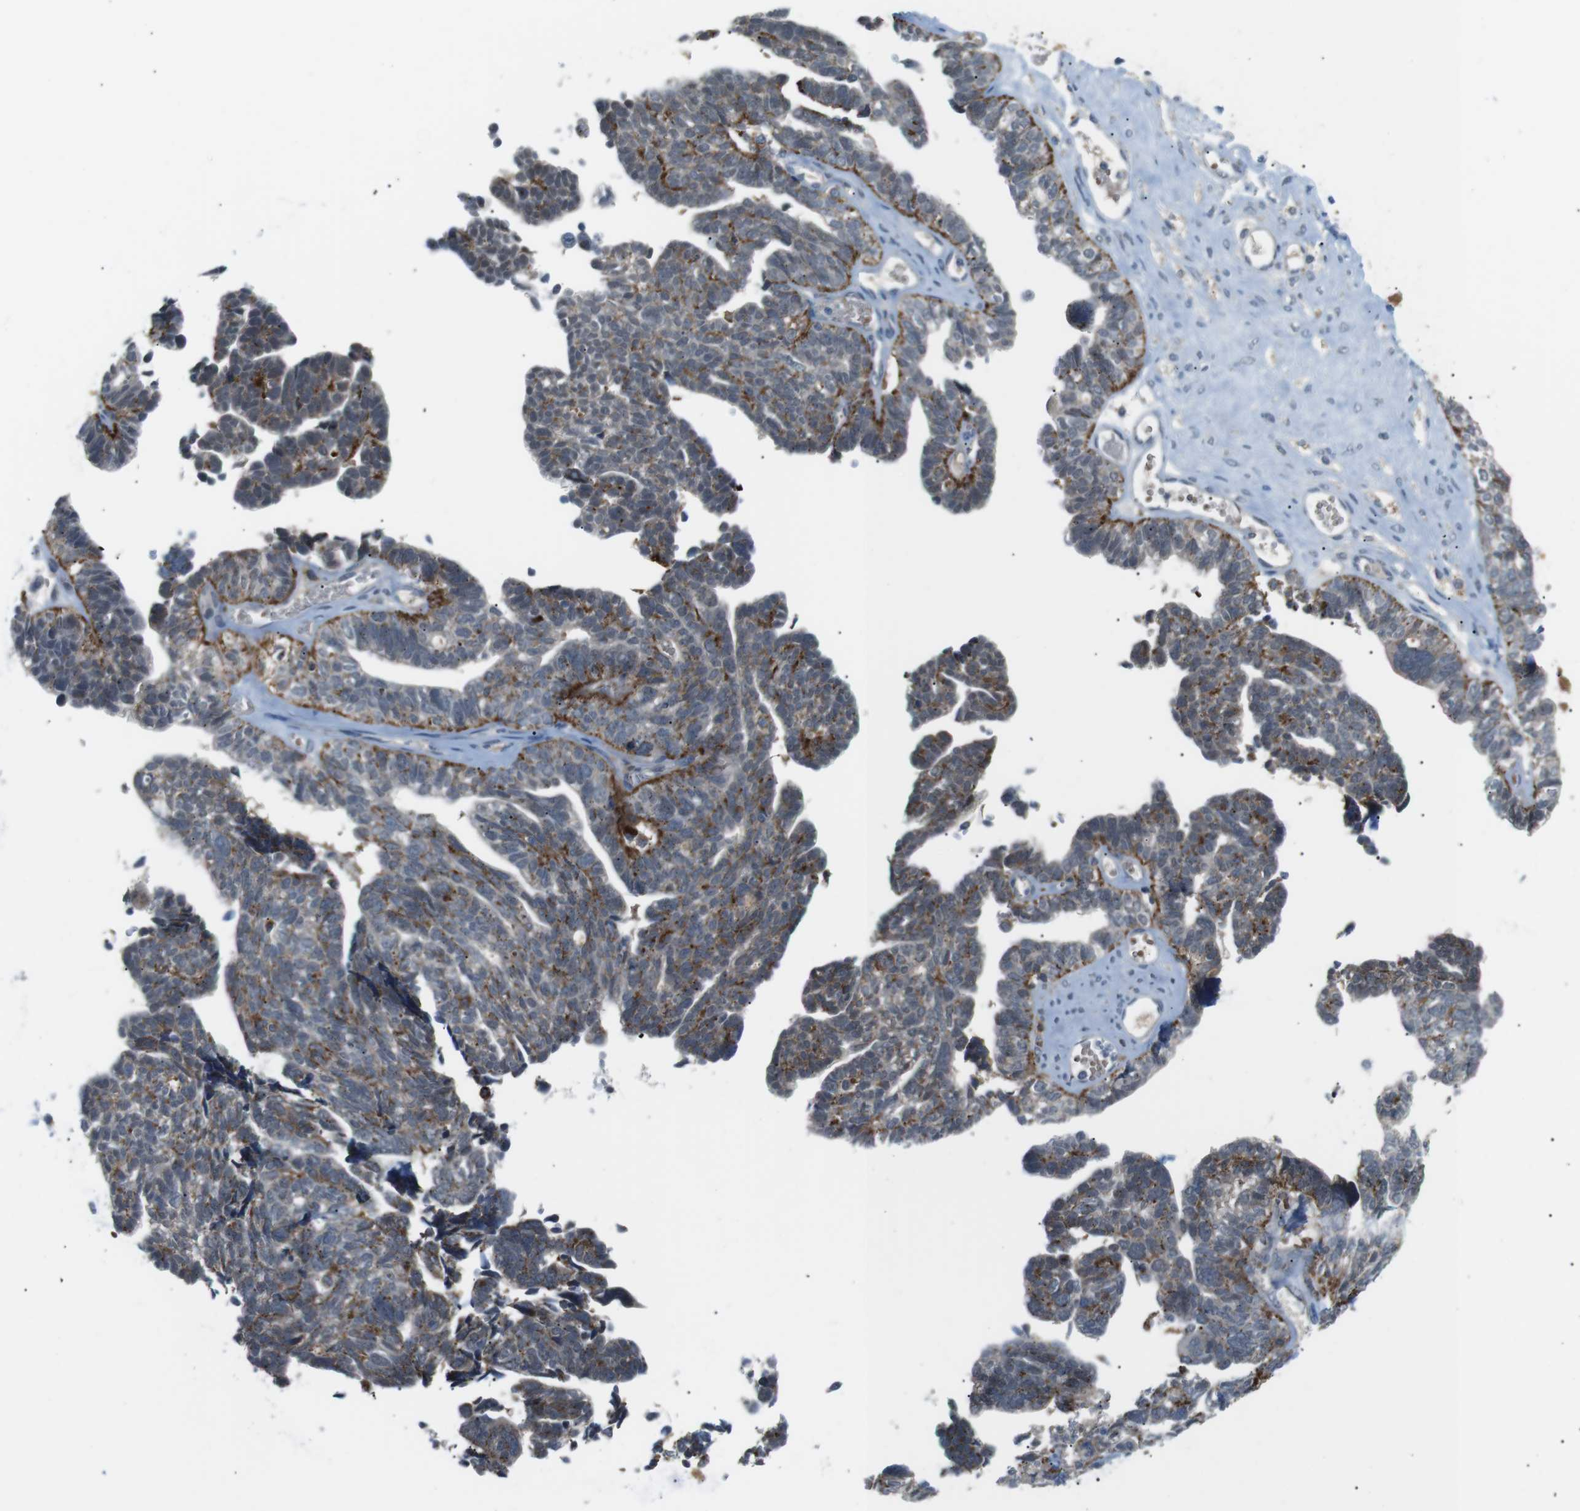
{"staining": {"intensity": "moderate", "quantity": "25%-75%", "location": "cytoplasmic/membranous"}, "tissue": "ovarian cancer", "cell_type": "Tumor cells", "image_type": "cancer", "snomed": [{"axis": "morphology", "description": "Cystadenocarcinoma, serous, NOS"}, {"axis": "topography", "description": "Ovary"}], "caption": "A brown stain highlights moderate cytoplasmic/membranous staining of a protein in human ovarian cancer tumor cells.", "gene": "B4GALNT2", "patient": {"sex": "female", "age": 79}}